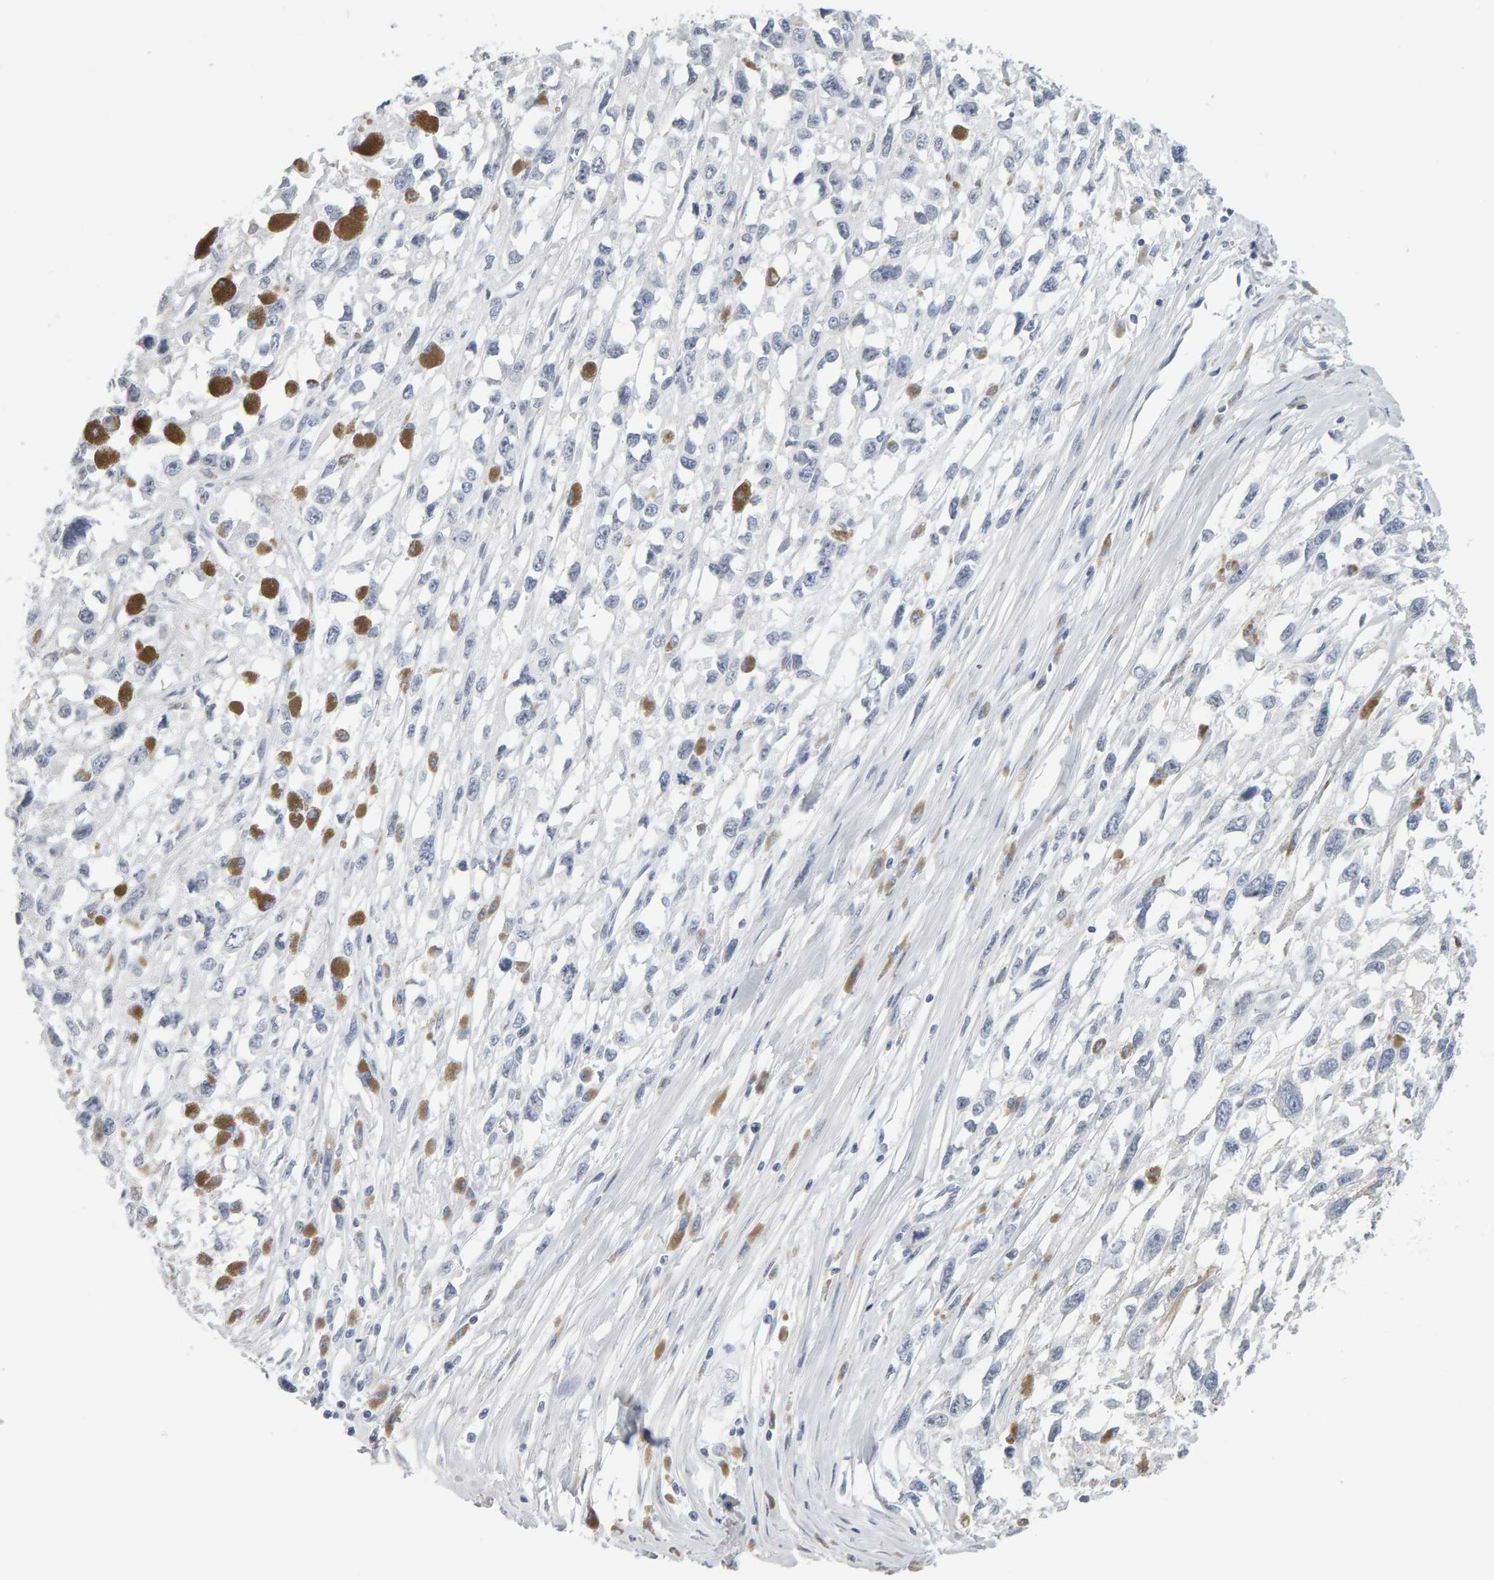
{"staining": {"intensity": "negative", "quantity": "none", "location": "none"}, "tissue": "melanoma", "cell_type": "Tumor cells", "image_type": "cancer", "snomed": [{"axis": "morphology", "description": "Malignant melanoma, Metastatic site"}, {"axis": "topography", "description": "Lymph node"}], "caption": "Tumor cells are negative for brown protein staining in melanoma.", "gene": "CTH", "patient": {"sex": "male", "age": 59}}